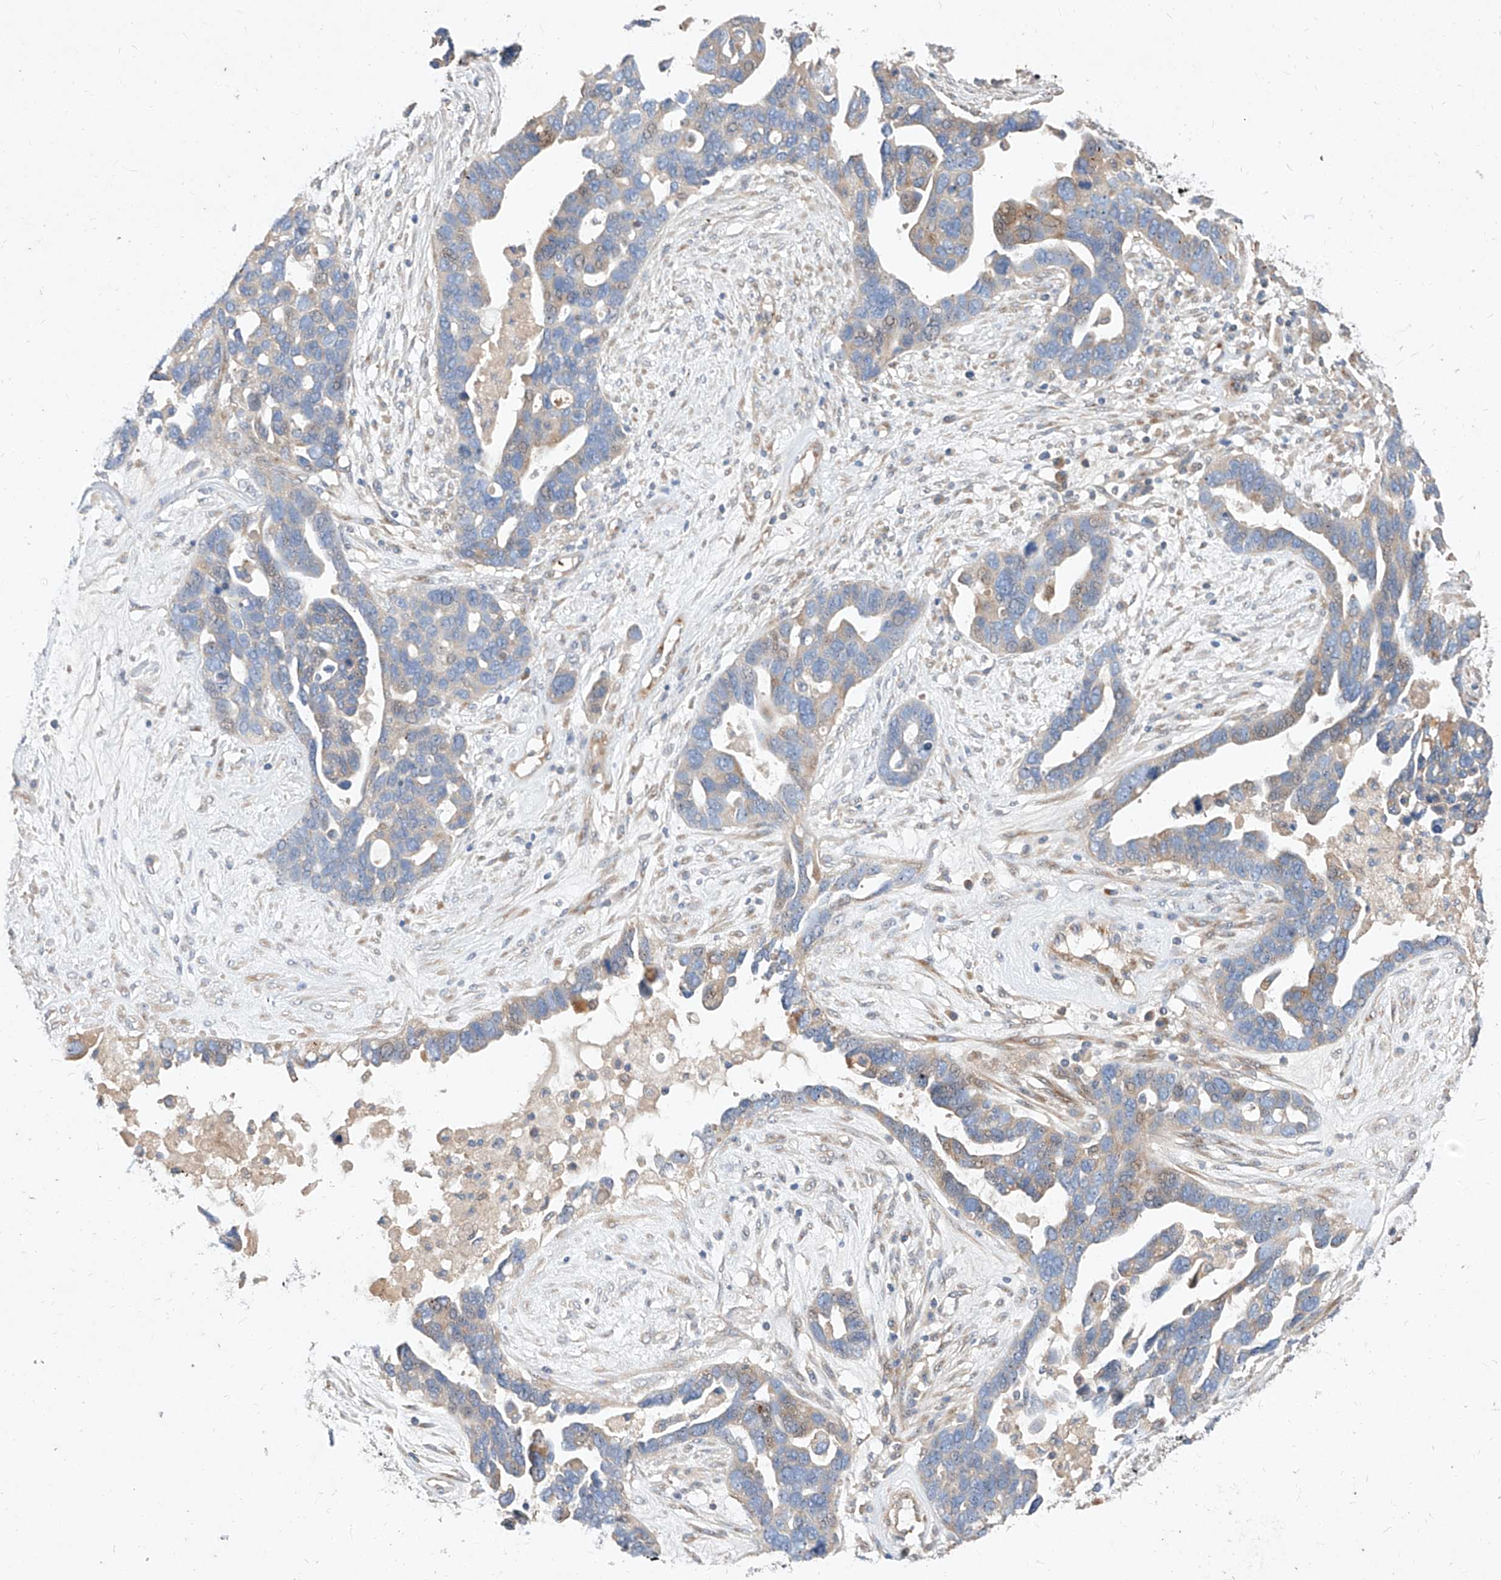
{"staining": {"intensity": "weak", "quantity": "<25%", "location": "cytoplasmic/membranous"}, "tissue": "ovarian cancer", "cell_type": "Tumor cells", "image_type": "cancer", "snomed": [{"axis": "morphology", "description": "Cystadenocarcinoma, serous, NOS"}, {"axis": "topography", "description": "Ovary"}], "caption": "Serous cystadenocarcinoma (ovarian) stained for a protein using IHC displays no staining tumor cells.", "gene": "DIRAS3", "patient": {"sex": "female", "age": 54}}